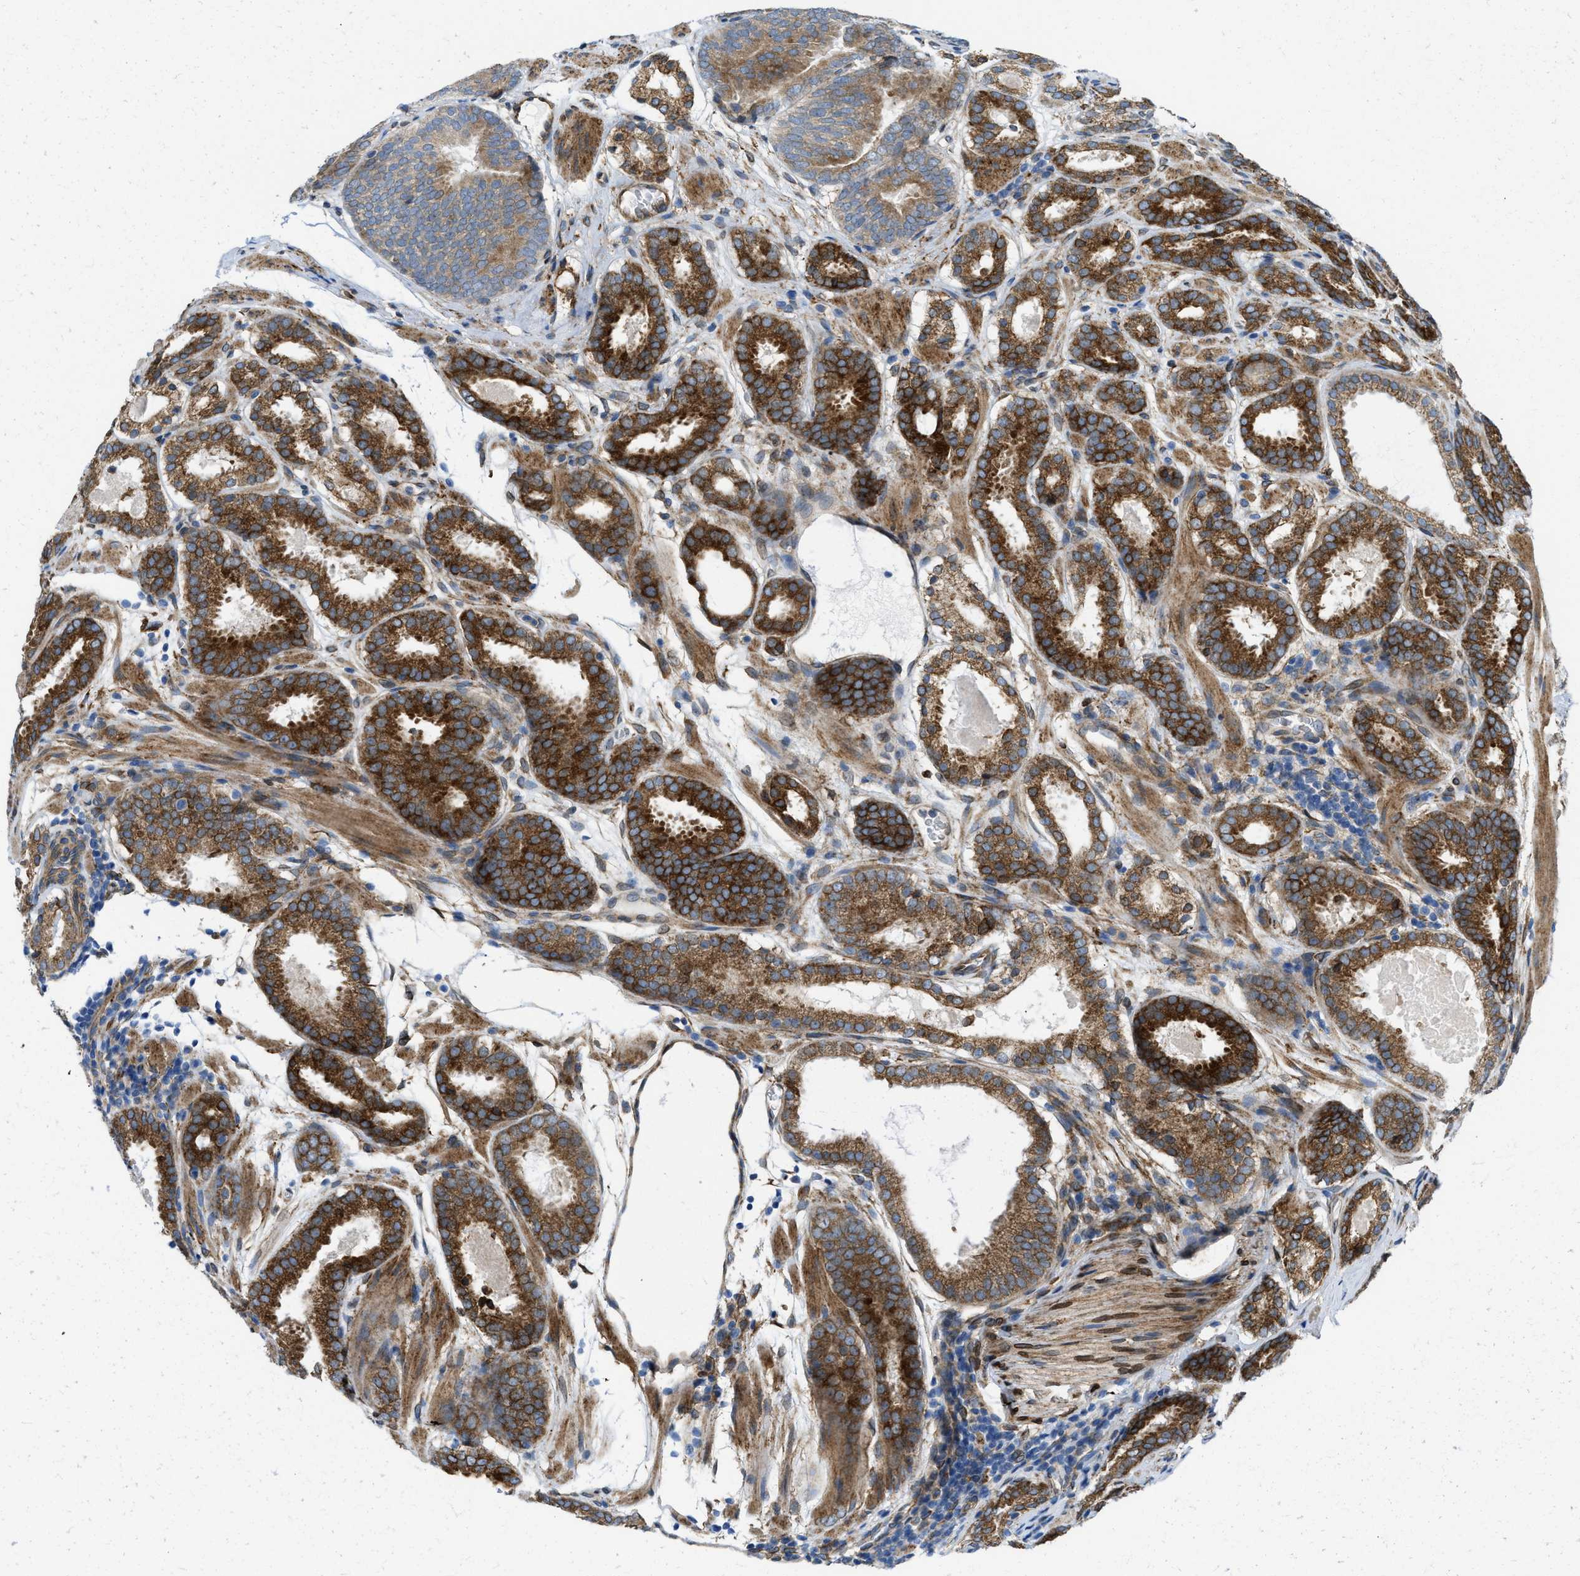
{"staining": {"intensity": "moderate", "quantity": ">75%", "location": "cytoplasmic/membranous"}, "tissue": "prostate cancer", "cell_type": "Tumor cells", "image_type": "cancer", "snomed": [{"axis": "morphology", "description": "Adenocarcinoma, Low grade"}, {"axis": "topography", "description": "Prostate"}], "caption": "Prostate adenocarcinoma (low-grade) stained with a protein marker demonstrates moderate staining in tumor cells.", "gene": "ERLIN2", "patient": {"sex": "male", "age": 69}}